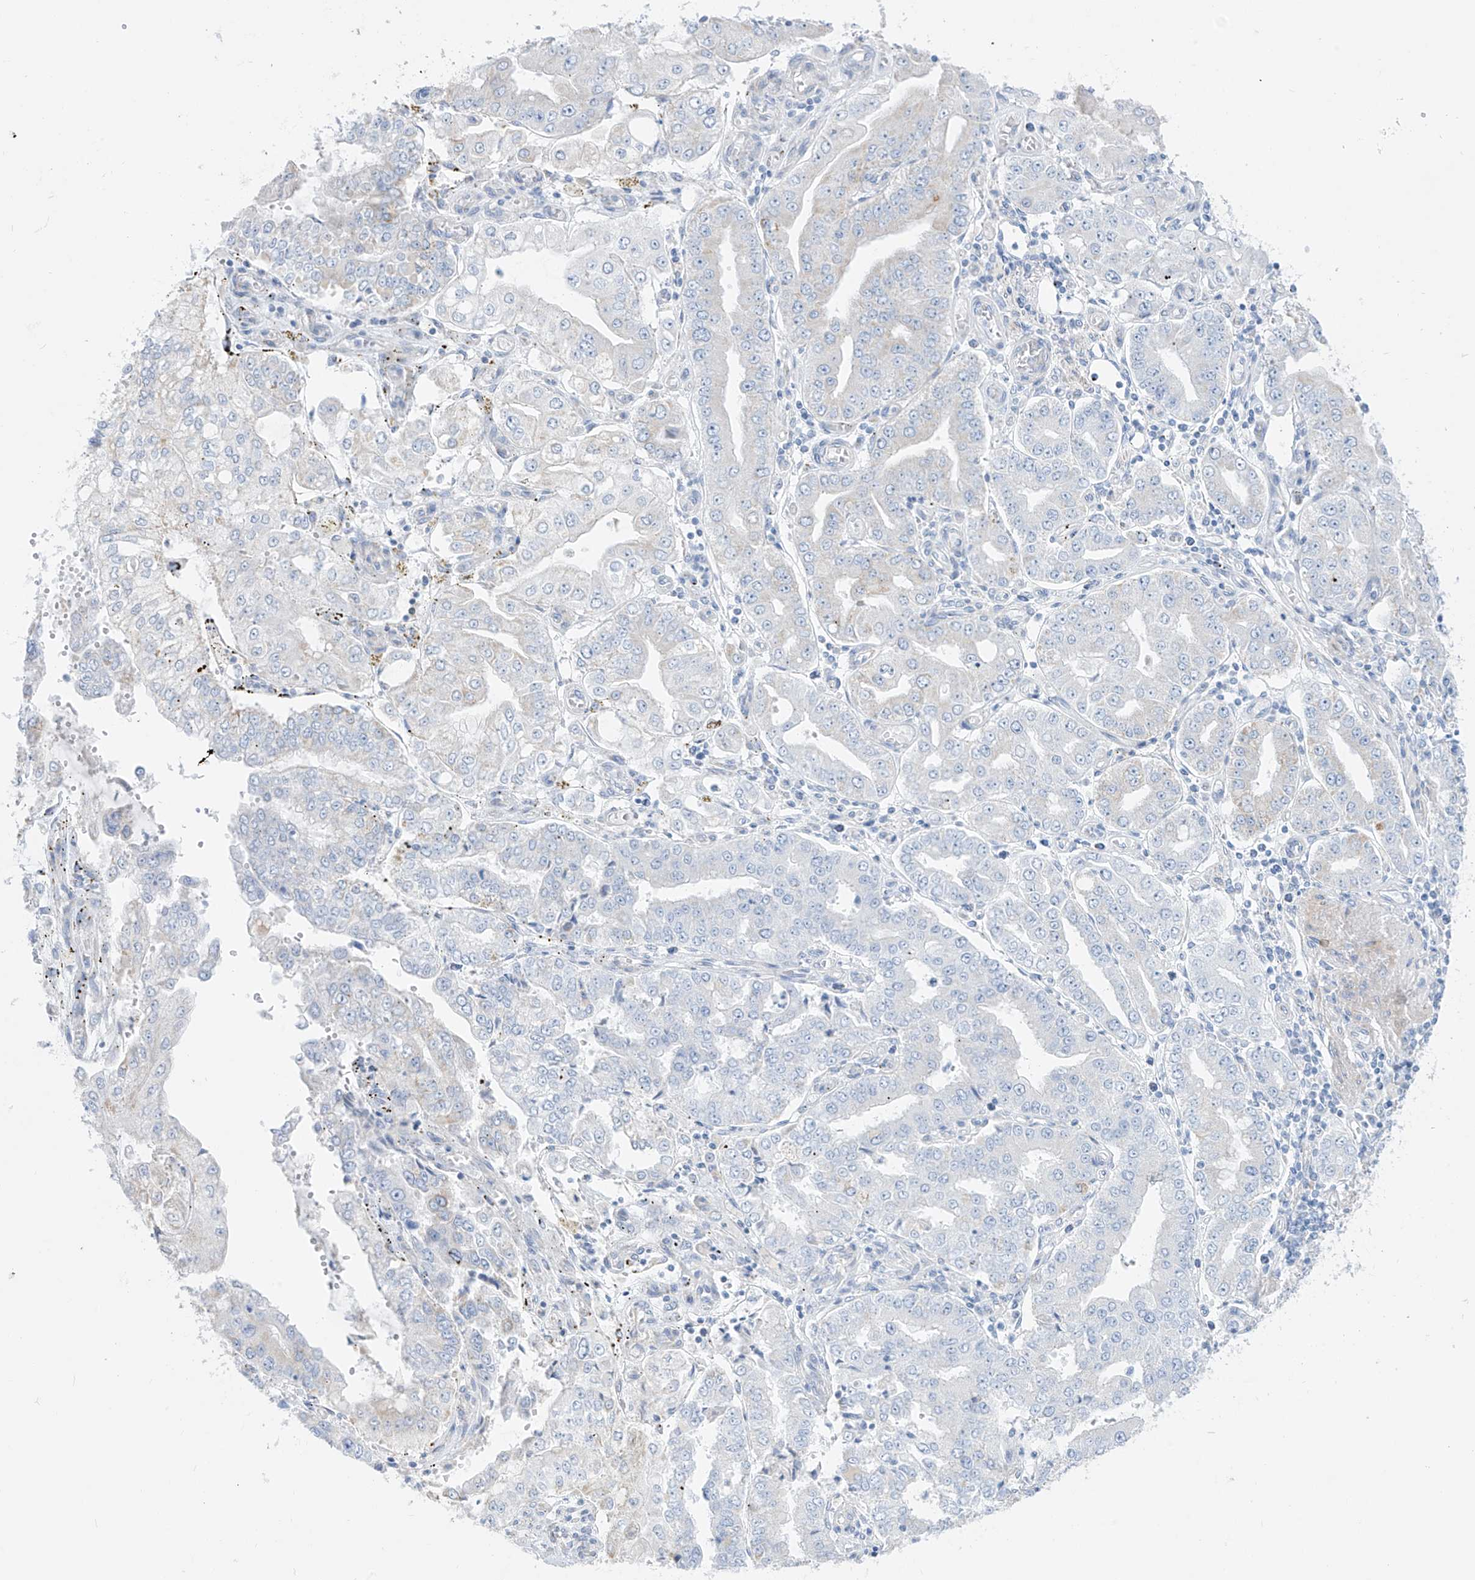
{"staining": {"intensity": "weak", "quantity": "<25%", "location": "cytoplasmic/membranous"}, "tissue": "stomach cancer", "cell_type": "Tumor cells", "image_type": "cancer", "snomed": [{"axis": "morphology", "description": "Adenocarcinoma, NOS"}, {"axis": "topography", "description": "Stomach"}], "caption": "A micrograph of human stomach cancer (adenocarcinoma) is negative for staining in tumor cells.", "gene": "SLC26A3", "patient": {"sex": "male", "age": 76}}